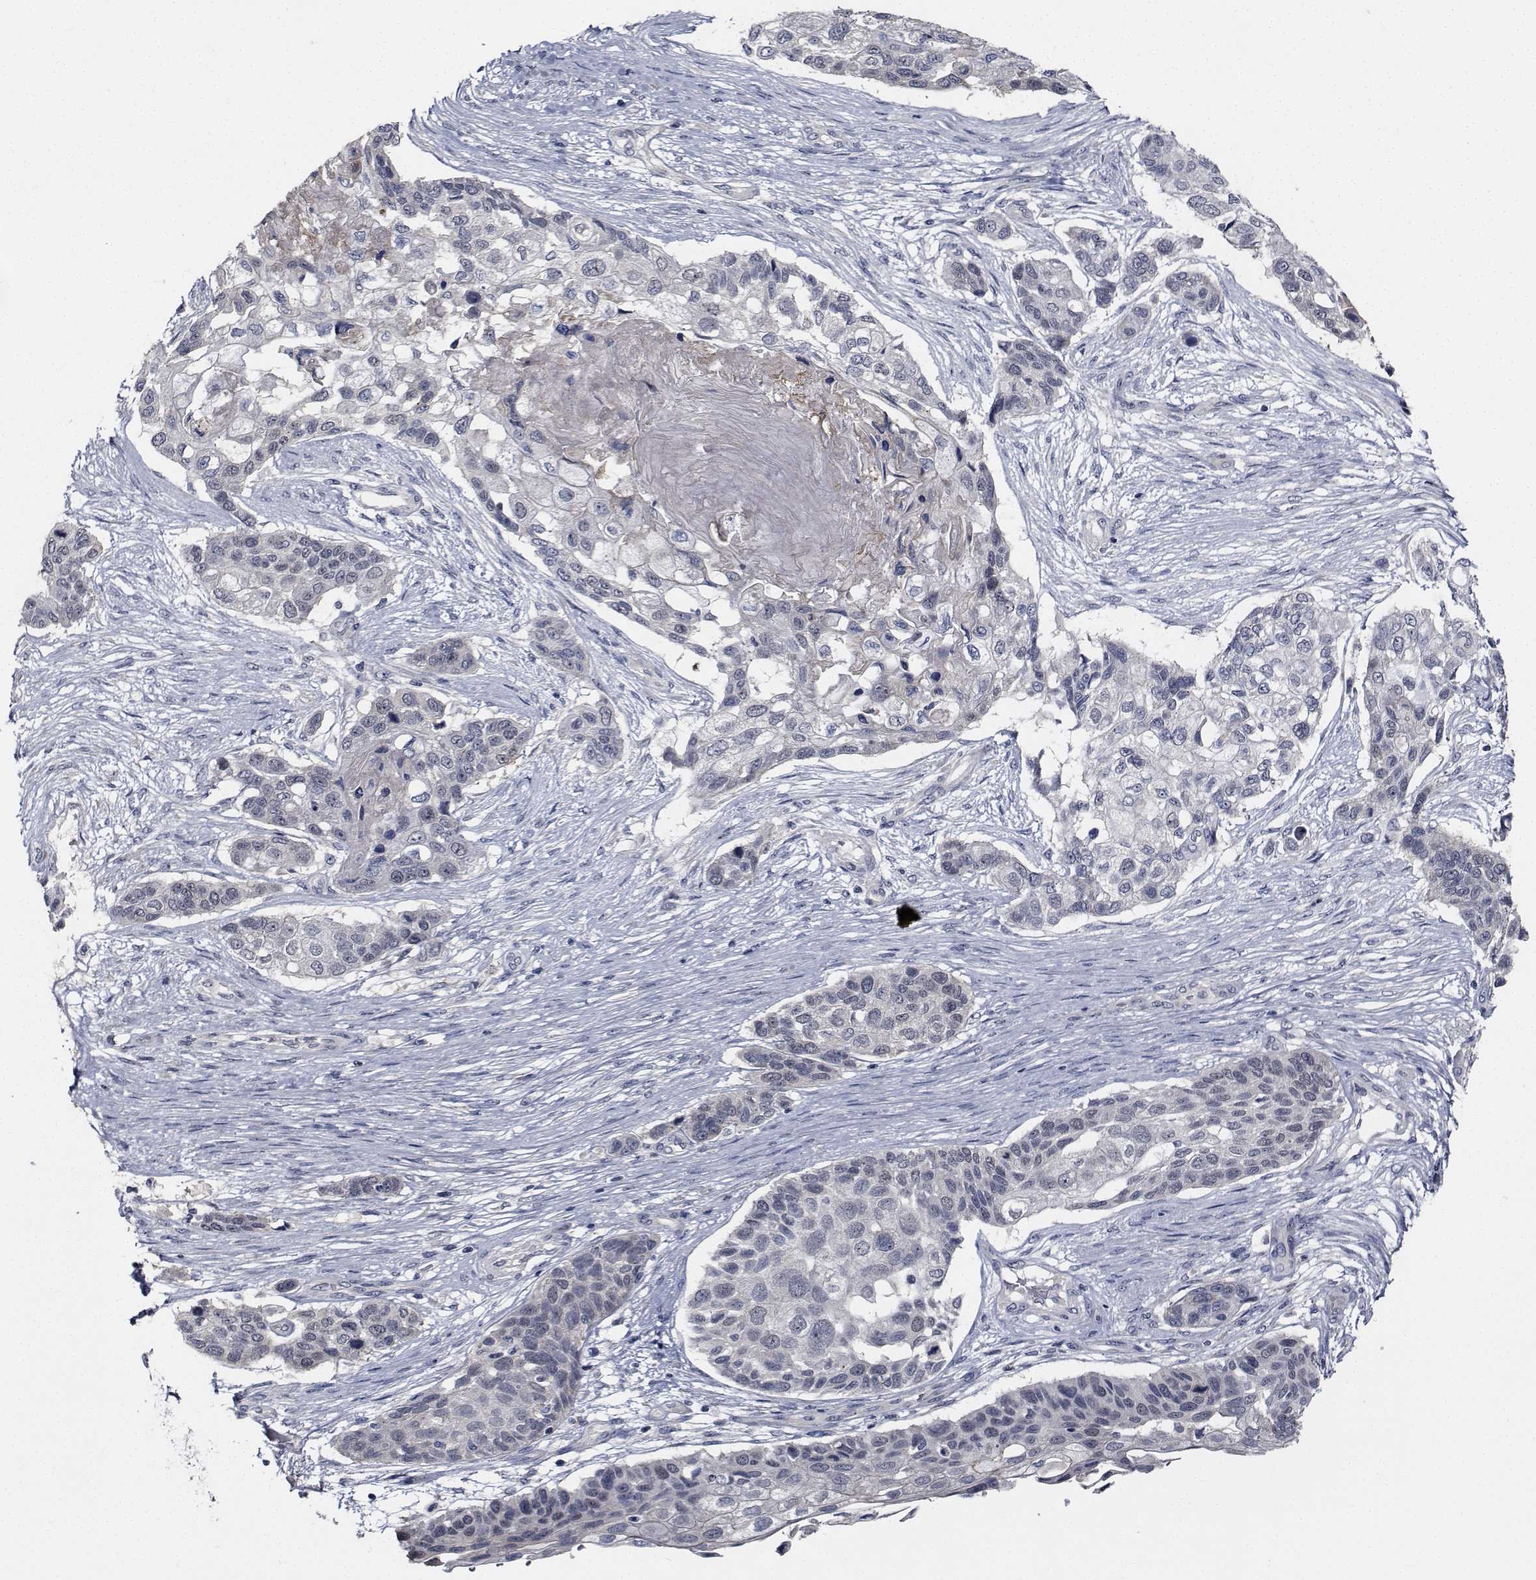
{"staining": {"intensity": "negative", "quantity": "none", "location": "none"}, "tissue": "lung cancer", "cell_type": "Tumor cells", "image_type": "cancer", "snomed": [{"axis": "morphology", "description": "Squamous cell carcinoma, NOS"}, {"axis": "topography", "description": "Lung"}], "caption": "High magnification brightfield microscopy of lung cancer (squamous cell carcinoma) stained with DAB (3,3'-diaminobenzidine) (brown) and counterstained with hematoxylin (blue): tumor cells show no significant staining.", "gene": "NVL", "patient": {"sex": "male", "age": 69}}